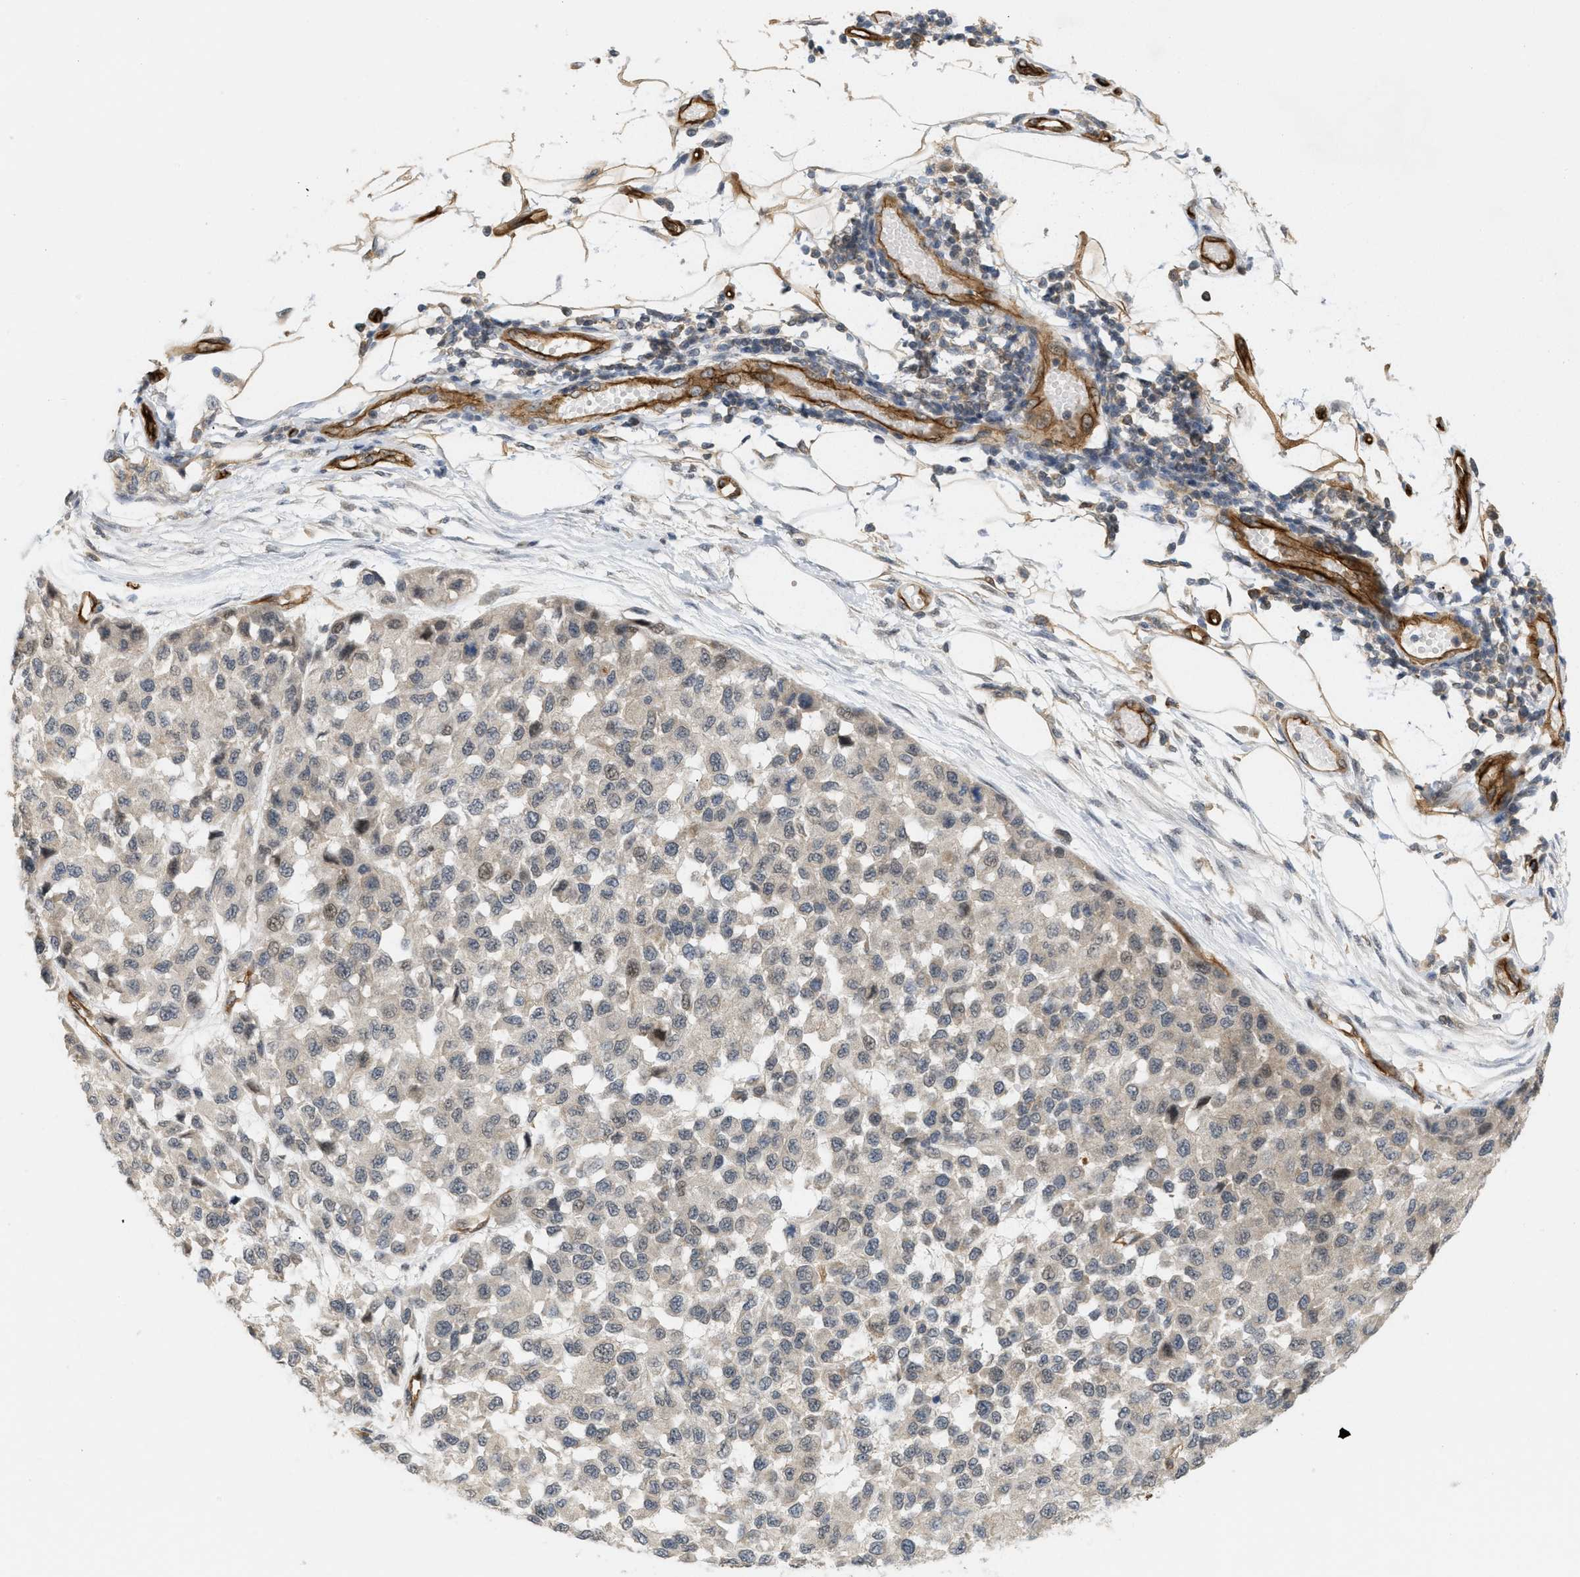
{"staining": {"intensity": "weak", "quantity": "<25%", "location": "cytoplasmic/membranous"}, "tissue": "melanoma", "cell_type": "Tumor cells", "image_type": "cancer", "snomed": [{"axis": "morphology", "description": "Normal tissue, NOS"}, {"axis": "morphology", "description": "Malignant melanoma, NOS"}, {"axis": "topography", "description": "Skin"}], "caption": "The IHC histopathology image has no significant positivity in tumor cells of melanoma tissue.", "gene": "PALMD", "patient": {"sex": "male", "age": 62}}